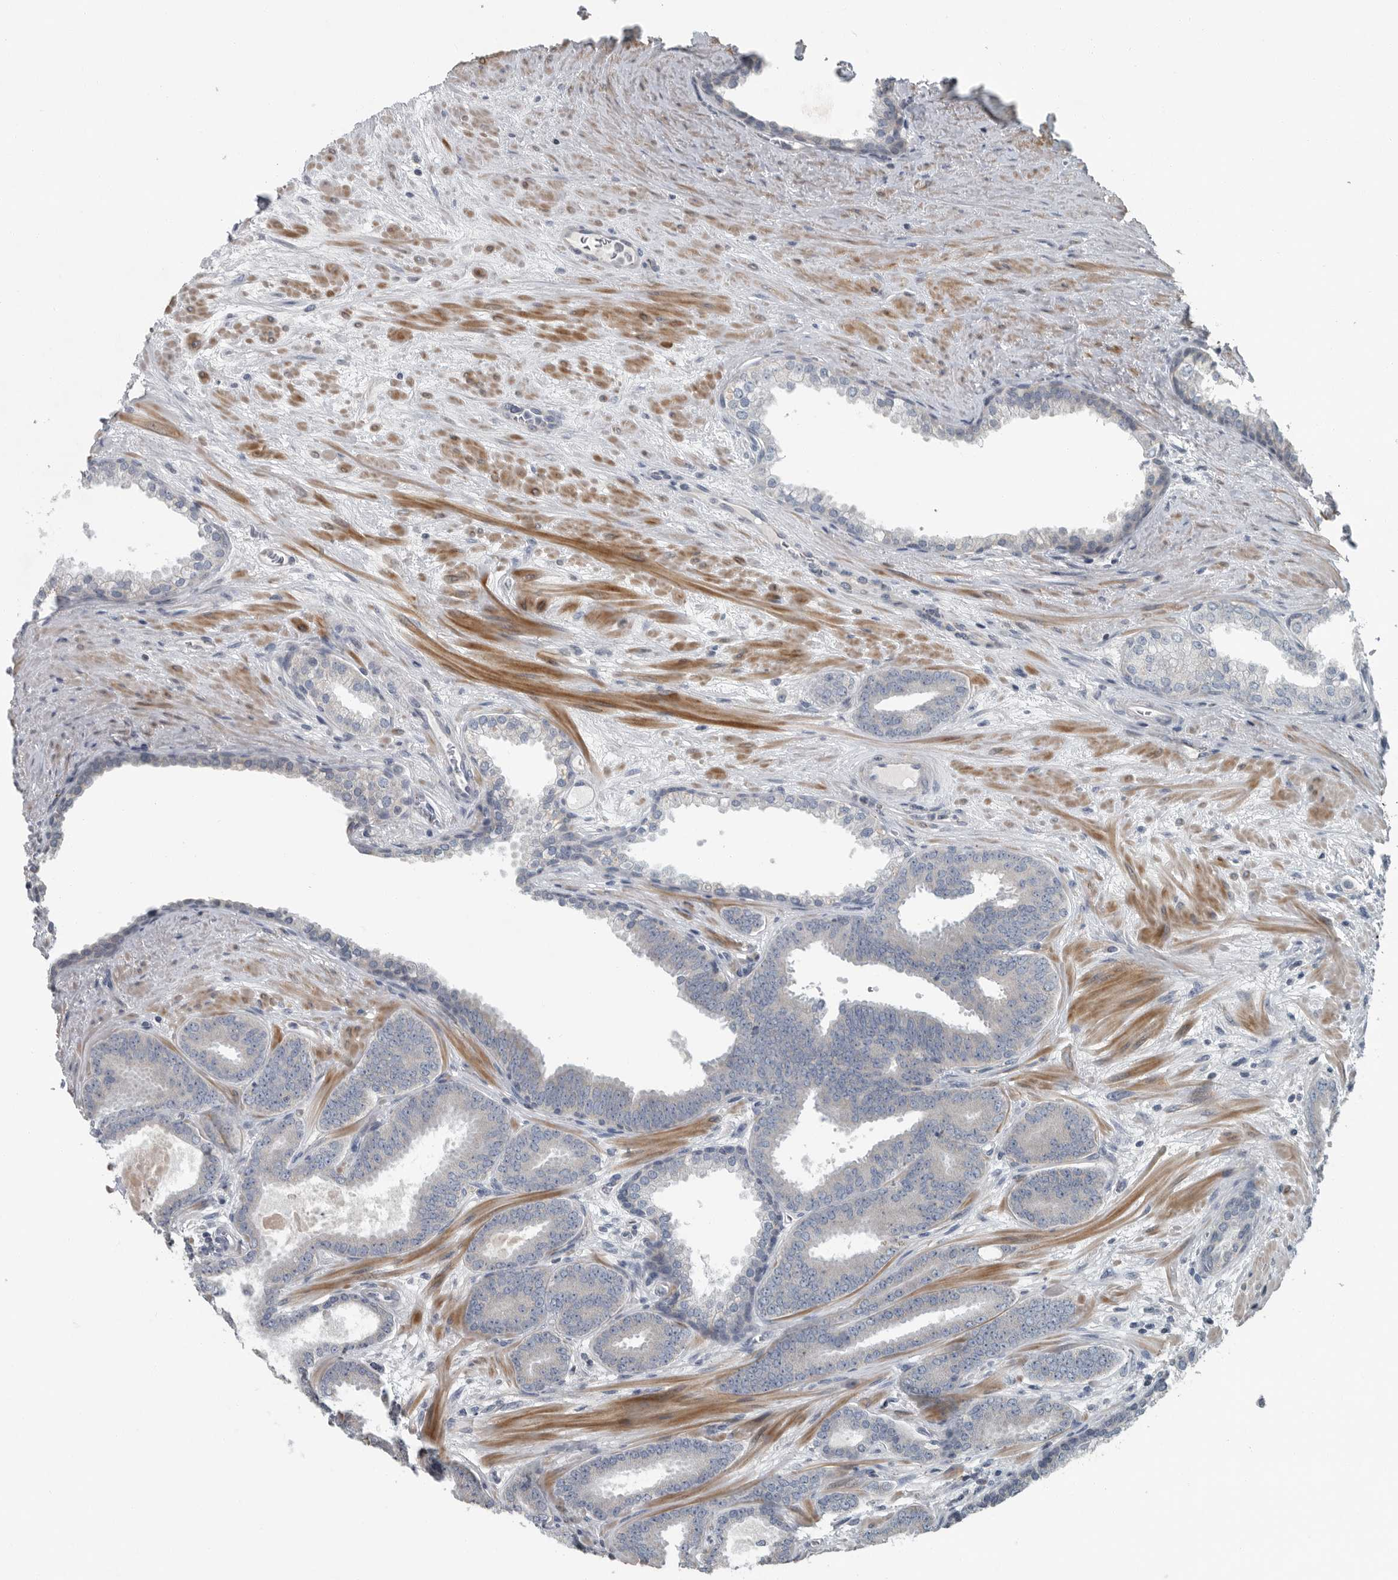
{"staining": {"intensity": "negative", "quantity": "none", "location": "none"}, "tissue": "prostate cancer", "cell_type": "Tumor cells", "image_type": "cancer", "snomed": [{"axis": "morphology", "description": "Adenocarcinoma, Low grade"}, {"axis": "topography", "description": "Prostate"}], "caption": "Adenocarcinoma (low-grade) (prostate) stained for a protein using immunohistochemistry shows no positivity tumor cells.", "gene": "MPP3", "patient": {"sex": "male", "age": 62}}